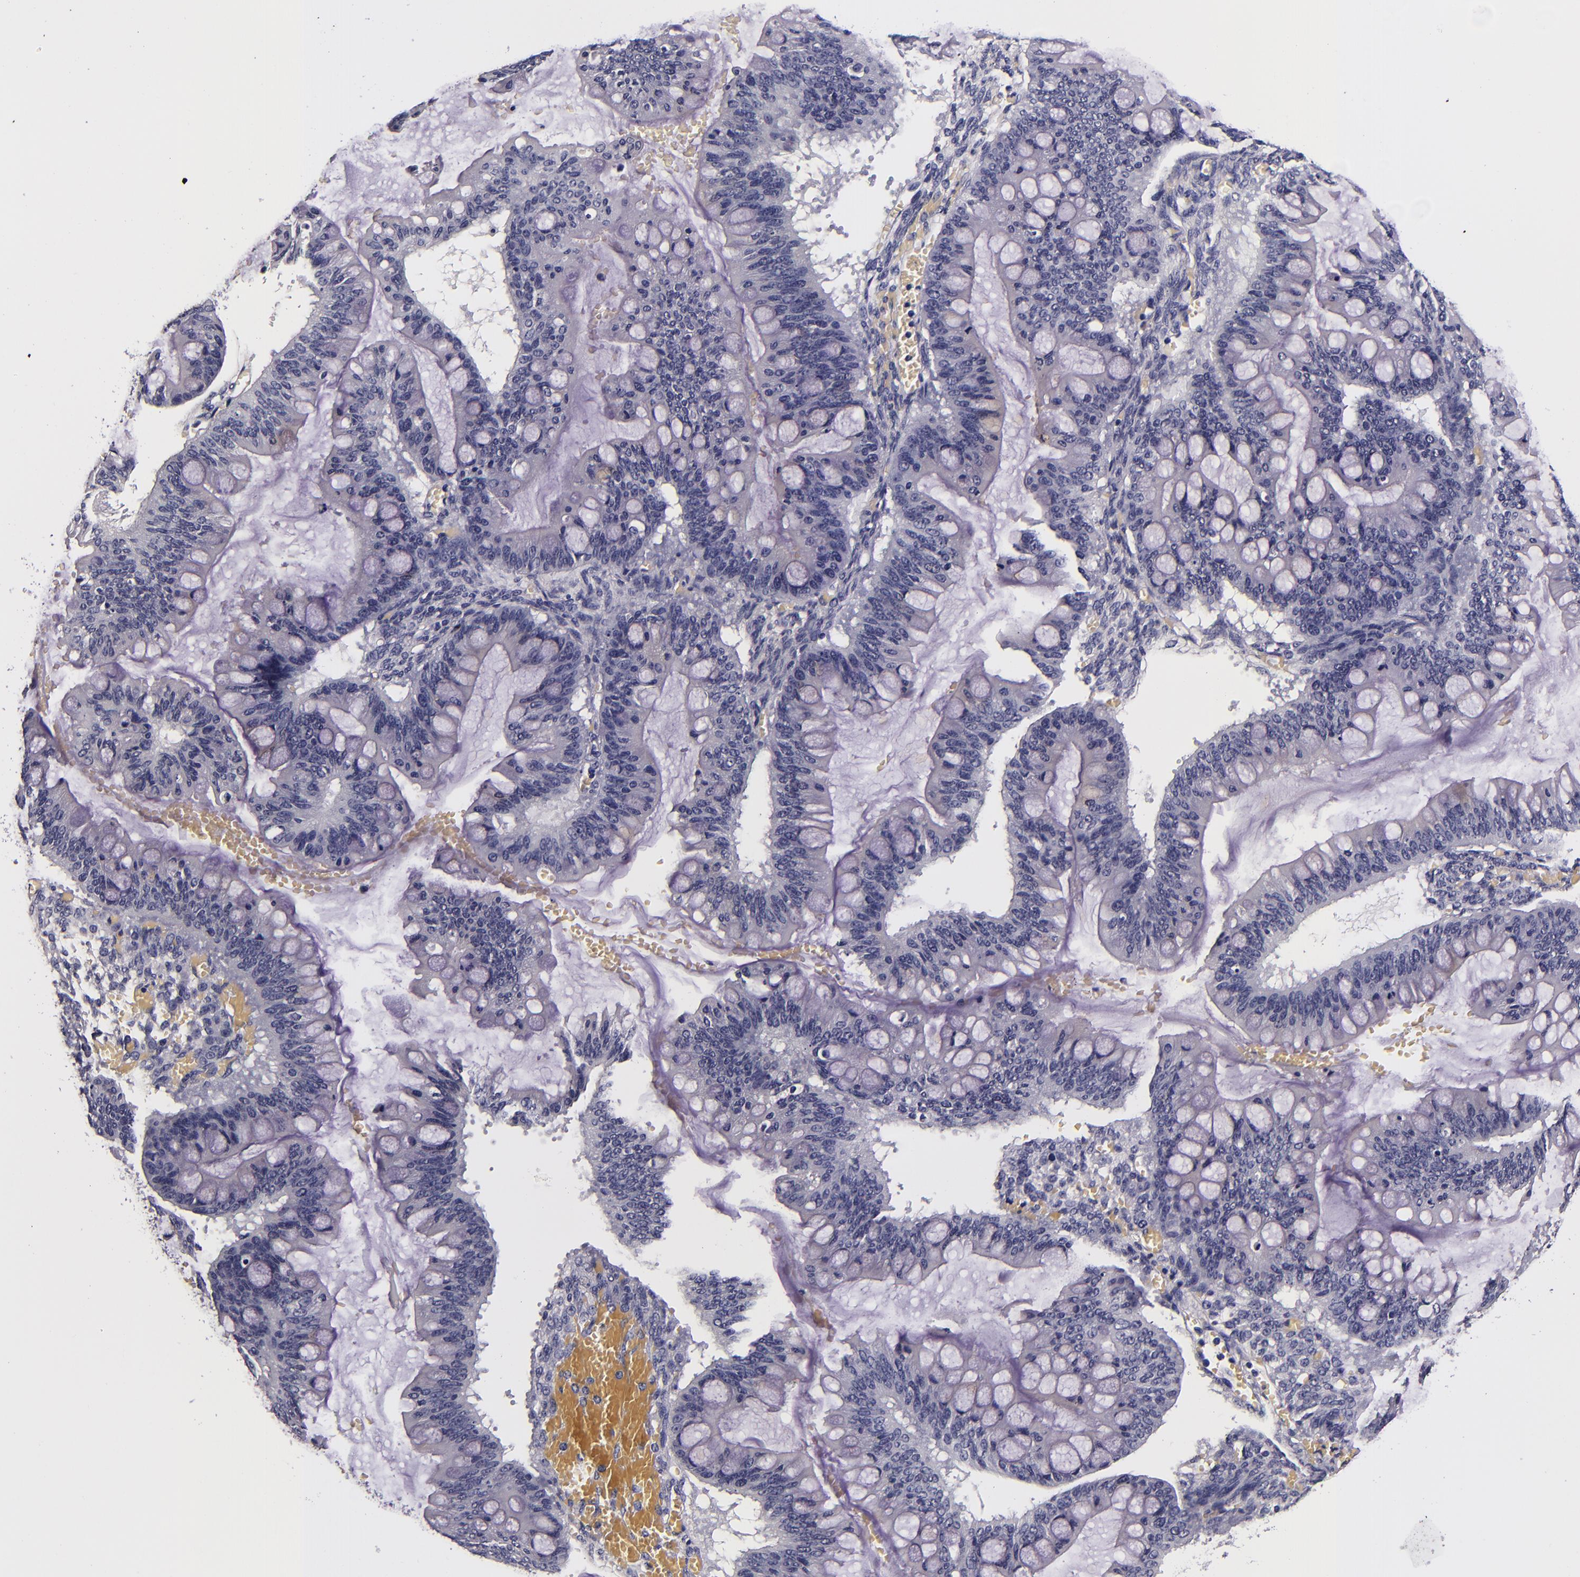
{"staining": {"intensity": "negative", "quantity": "none", "location": "none"}, "tissue": "ovarian cancer", "cell_type": "Tumor cells", "image_type": "cancer", "snomed": [{"axis": "morphology", "description": "Cystadenocarcinoma, mucinous, NOS"}, {"axis": "topography", "description": "Ovary"}], "caption": "This histopathology image is of ovarian cancer stained with IHC to label a protein in brown with the nuclei are counter-stained blue. There is no positivity in tumor cells.", "gene": "FBN1", "patient": {"sex": "female", "age": 73}}